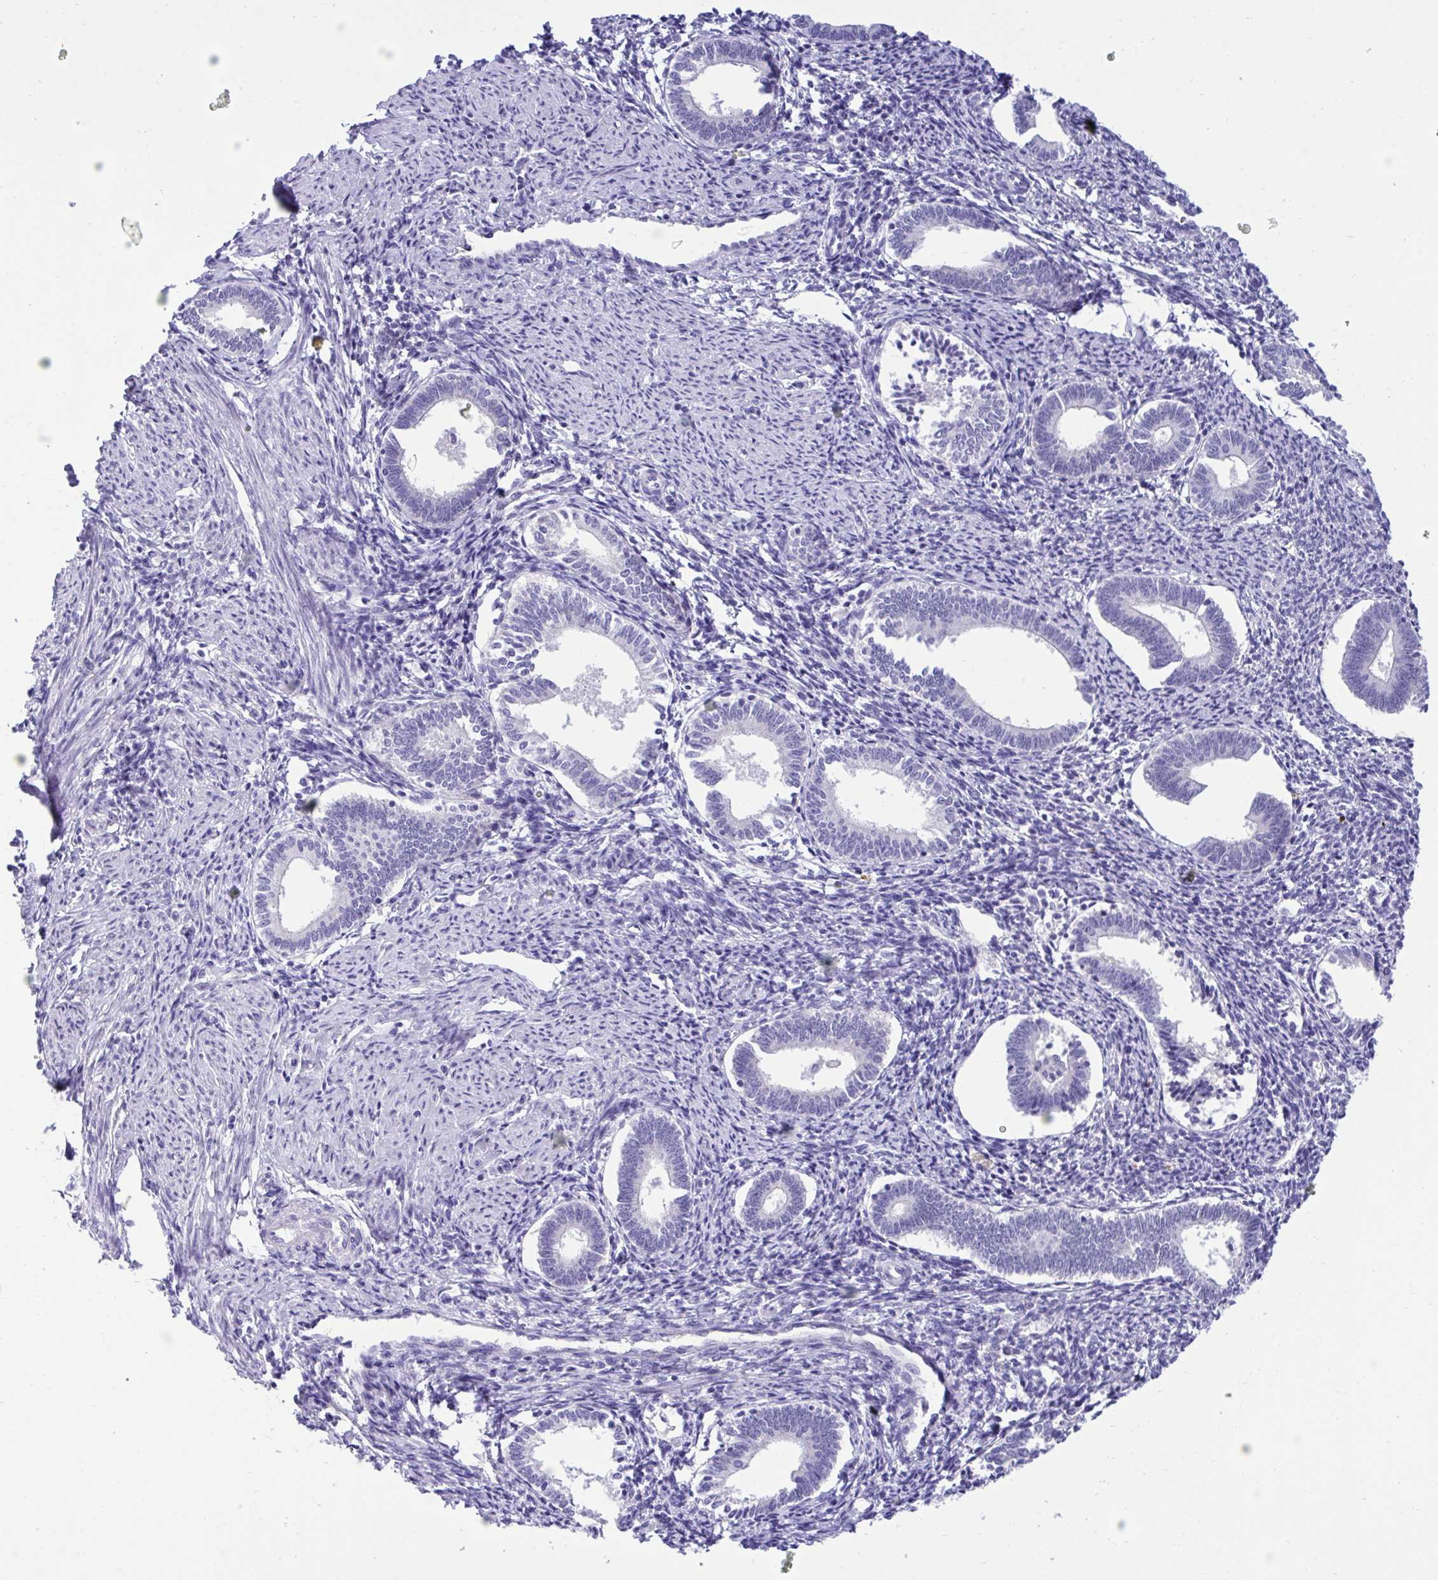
{"staining": {"intensity": "negative", "quantity": "none", "location": "none"}, "tissue": "endometrium", "cell_type": "Cells in endometrial stroma", "image_type": "normal", "snomed": [{"axis": "morphology", "description": "Normal tissue, NOS"}, {"axis": "topography", "description": "Endometrium"}], "caption": "DAB (3,3'-diaminobenzidine) immunohistochemical staining of benign human endometrium shows no significant positivity in cells in endometrial stroma.", "gene": "TMCO5A", "patient": {"sex": "female", "age": 41}}